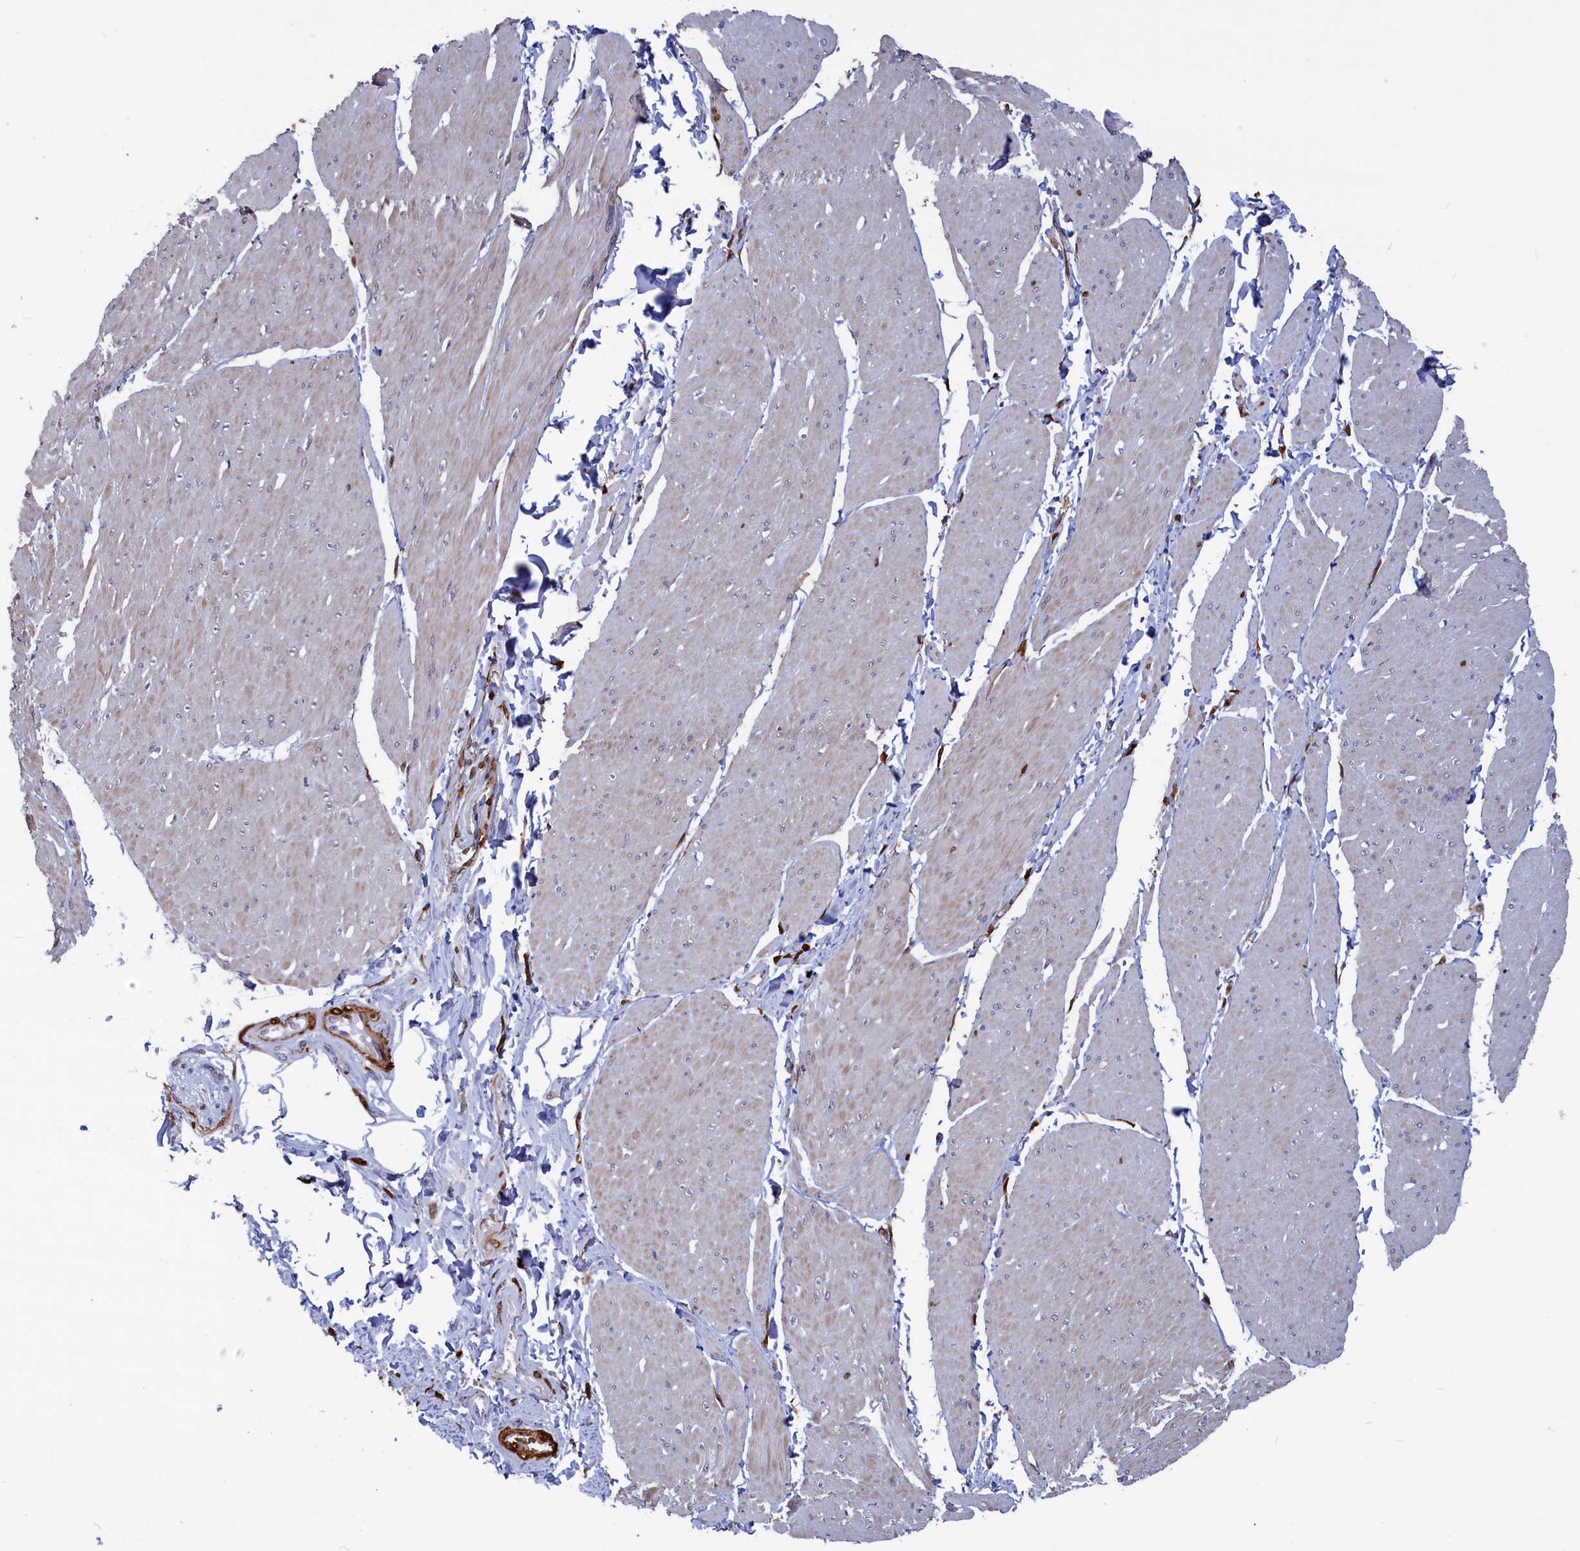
{"staining": {"intensity": "moderate", "quantity": "<25%", "location": "cytoplasmic/membranous"}, "tissue": "smooth muscle", "cell_type": "Smooth muscle cells", "image_type": "normal", "snomed": [{"axis": "morphology", "description": "Urothelial carcinoma, High grade"}, {"axis": "topography", "description": "Urinary bladder"}], "caption": "About <25% of smooth muscle cells in unremarkable smooth muscle exhibit moderate cytoplasmic/membranous protein staining as visualized by brown immunohistochemical staining.", "gene": "CRIP1", "patient": {"sex": "male", "age": 46}}